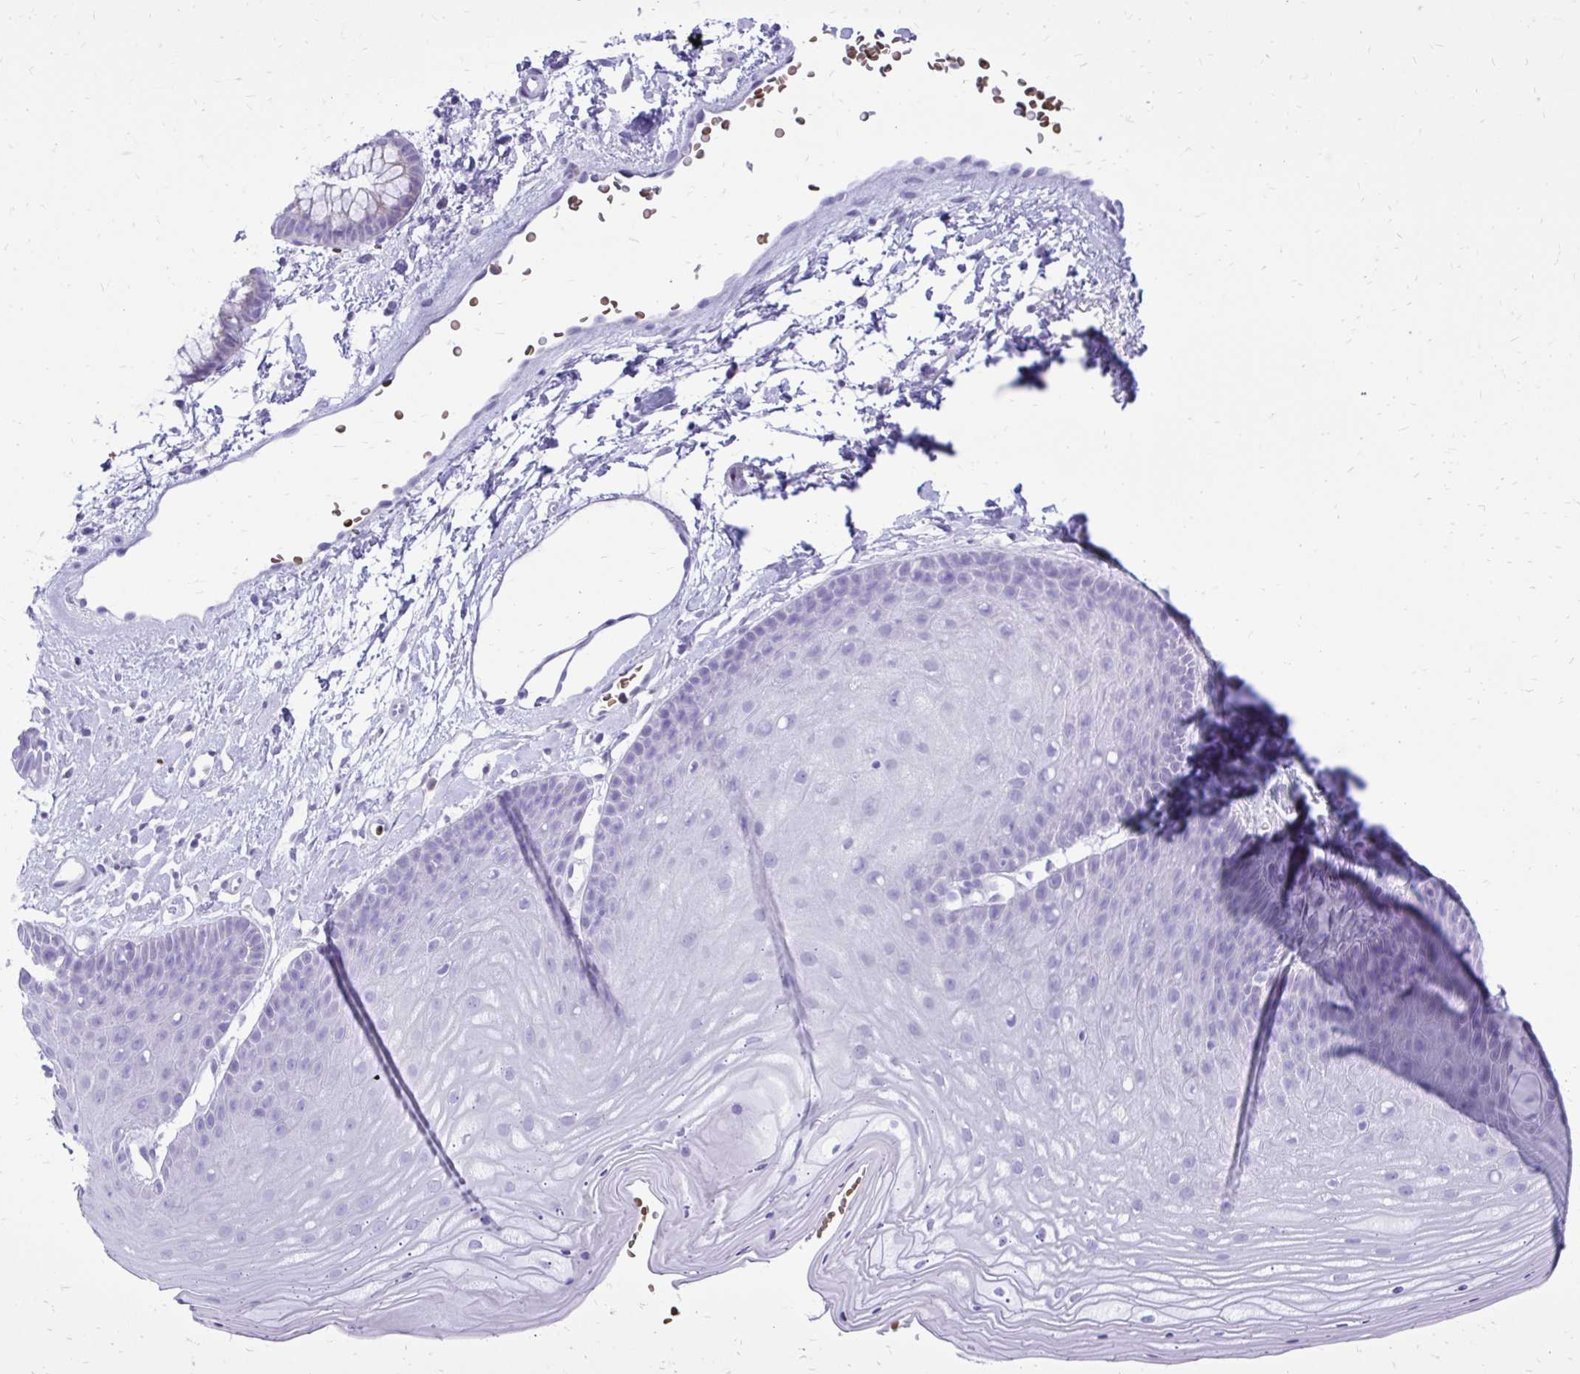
{"staining": {"intensity": "negative", "quantity": "none", "location": "none"}, "tissue": "skin", "cell_type": "Epidermal cells", "image_type": "normal", "snomed": [{"axis": "morphology", "description": "Normal tissue, NOS"}, {"axis": "topography", "description": "Anal"}], "caption": "Epidermal cells are negative for protein expression in normal human skin. (Stains: DAB immunohistochemistry (IHC) with hematoxylin counter stain, Microscopy: brightfield microscopy at high magnification).", "gene": "CAT", "patient": {"sex": "male", "age": 53}}